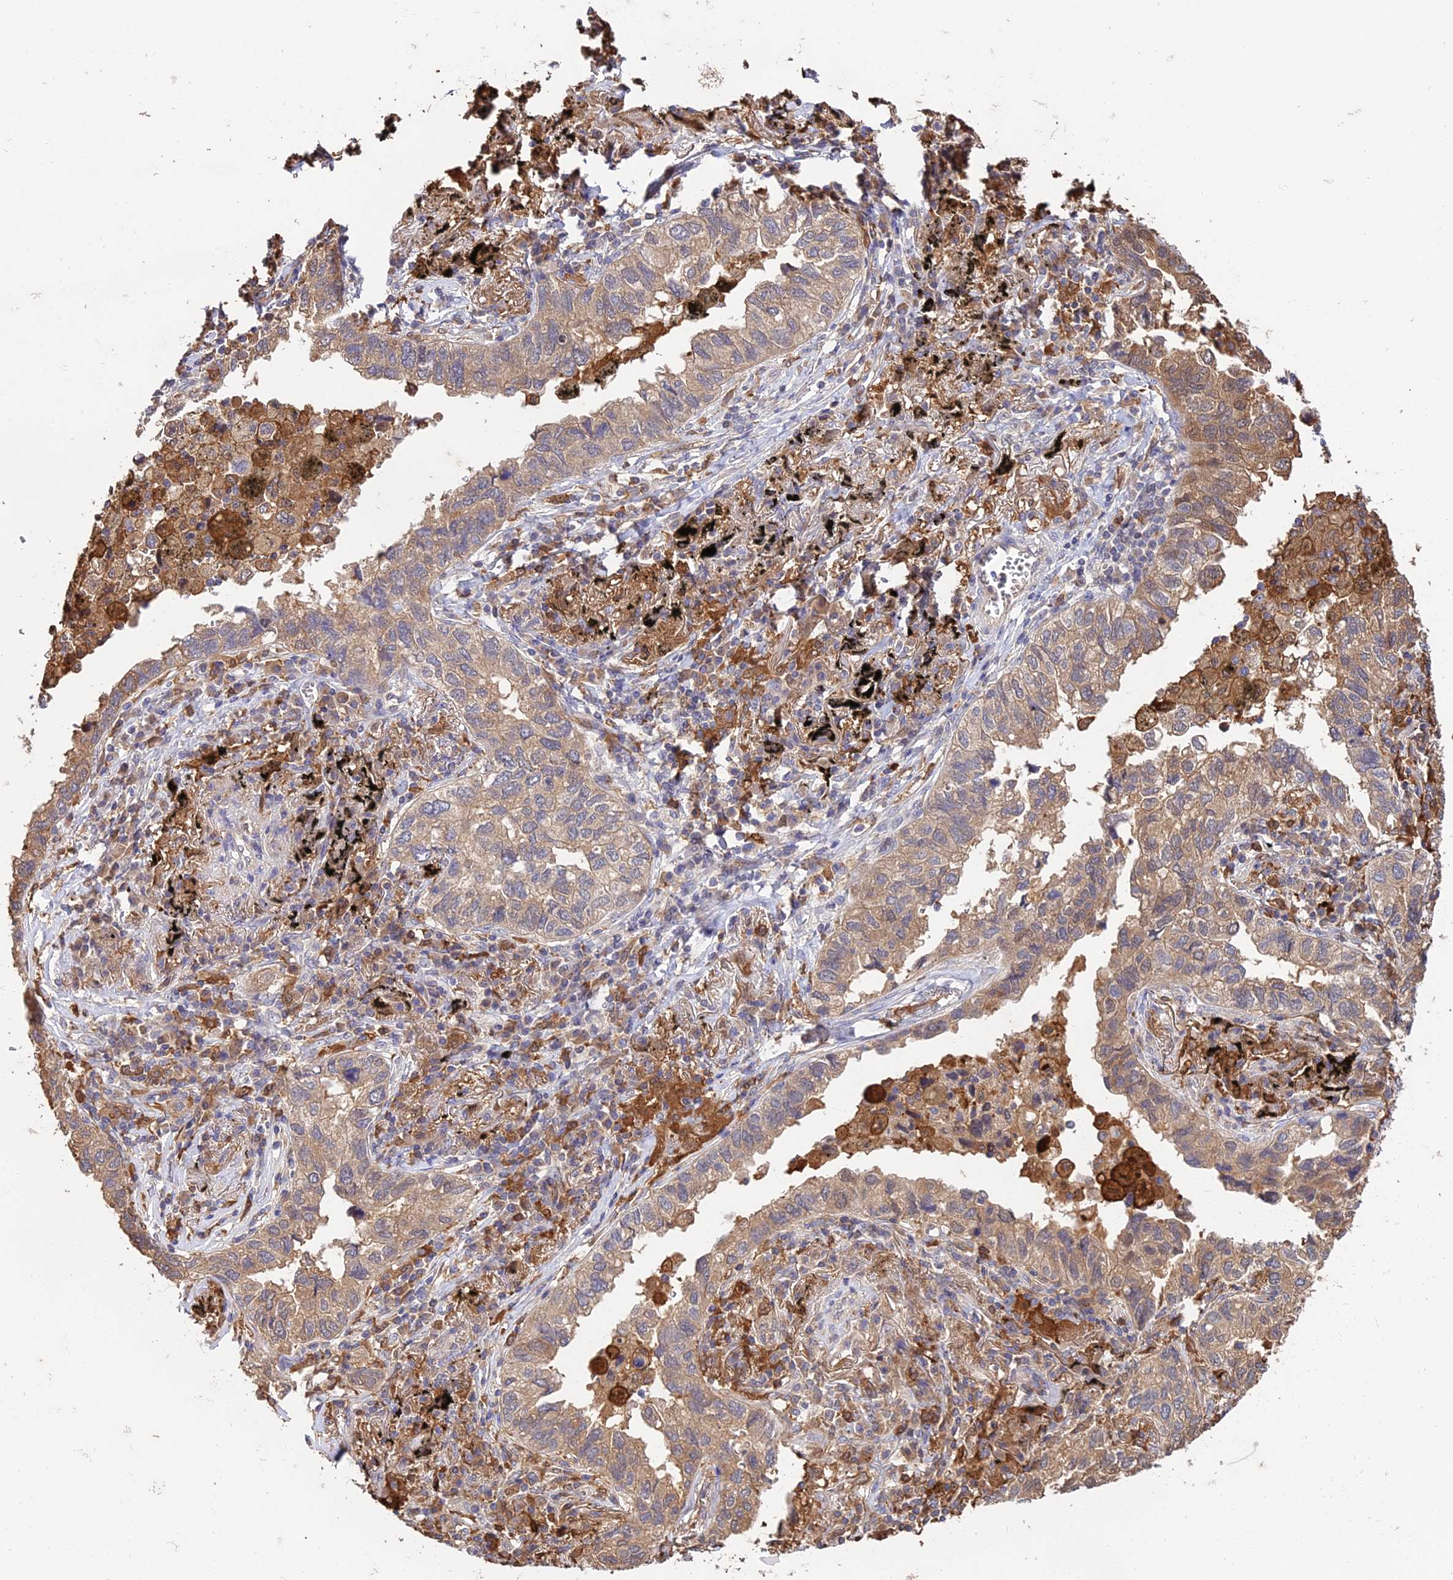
{"staining": {"intensity": "weak", "quantity": "25%-75%", "location": "cytoplasmic/membranous"}, "tissue": "lung cancer", "cell_type": "Tumor cells", "image_type": "cancer", "snomed": [{"axis": "morphology", "description": "Adenocarcinoma, NOS"}, {"axis": "topography", "description": "Lung"}], "caption": "The image reveals a brown stain indicating the presence of a protein in the cytoplasmic/membranous of tumor cells in lung cancer.", "gene": "FBP1", "patient": {"sex": "male", "age": 65}}